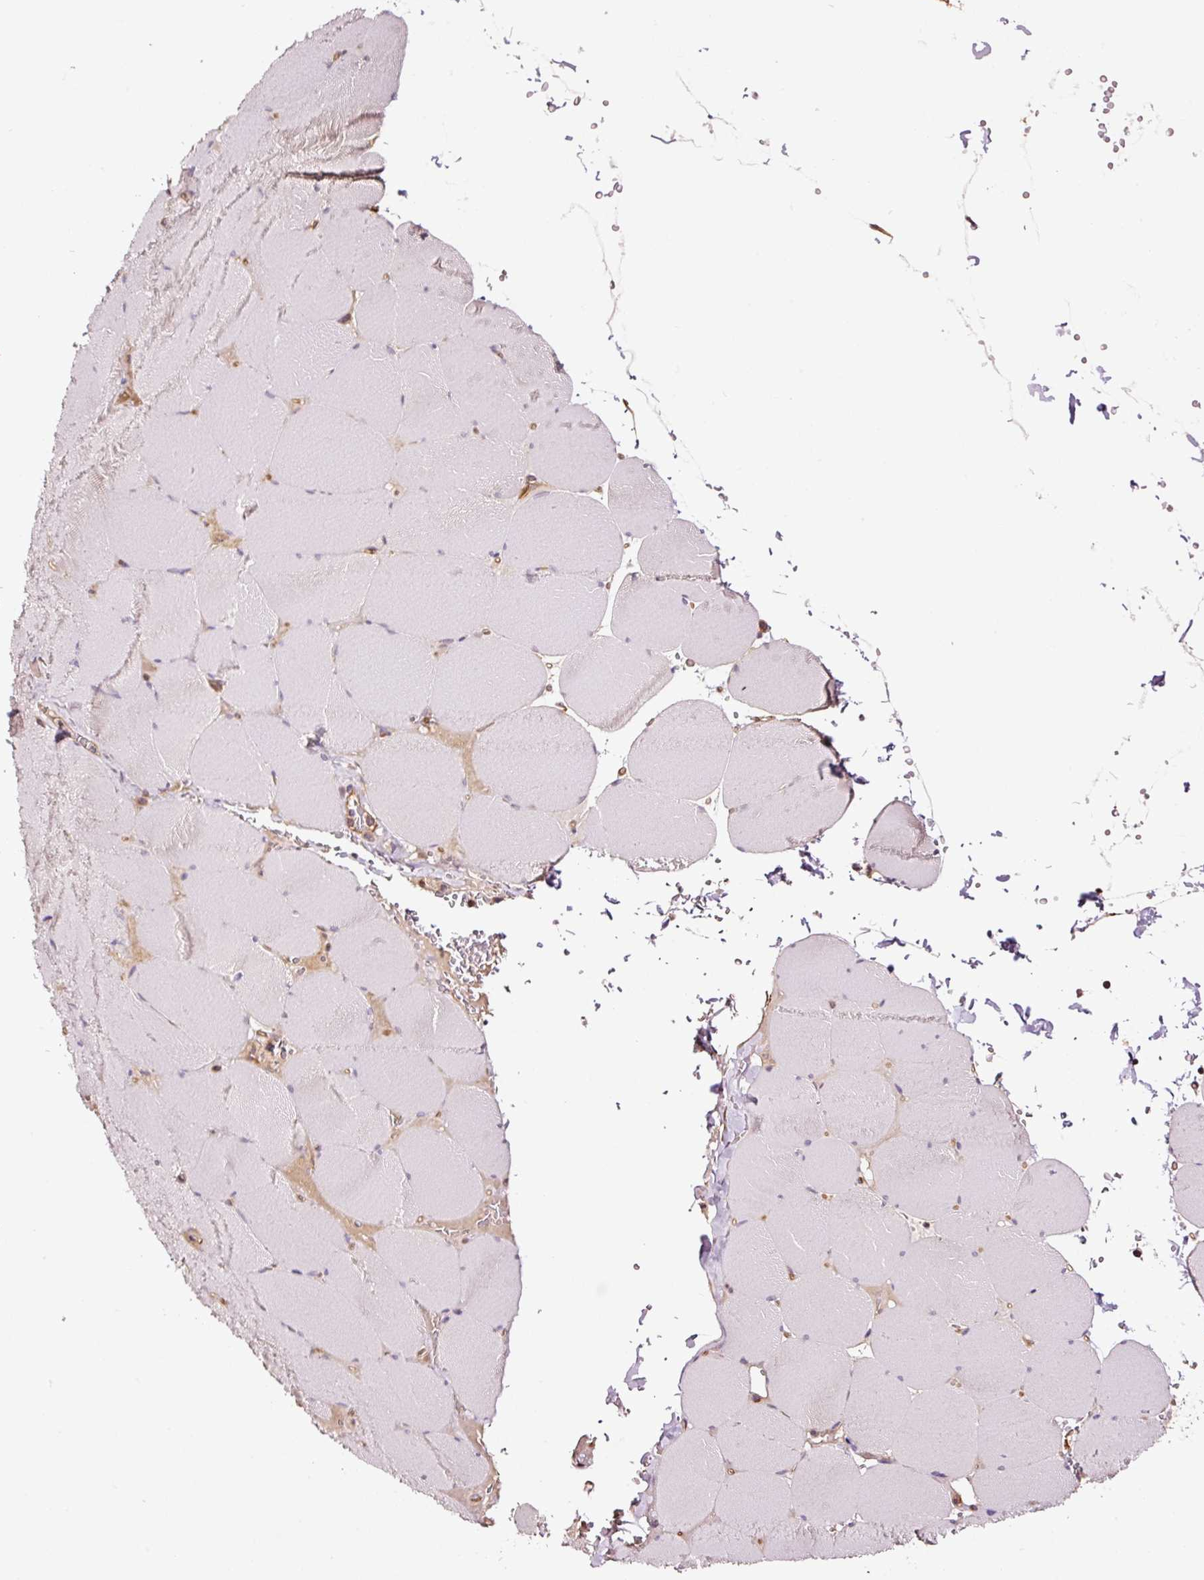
{"staining": {"intensity": "weak", "quantity": "<25%", "location": "cytoplasmic/membranous"}, "tissue": "skeletal muscle", "cell_type": "Myocytes", "image_type": "normal", "snomed": [{"axis": "morphology", "description": "Normal tissue, NOS"}, {"axis": "topography", "description": "Skeletal muscle"}, {"axis": "topography", "description": "Head-Neck"}], "caption": "Immunohistochemistry (IHC) photomicrograph of benign skeletal muscle: human skeletal muscle stained with DAB (3,3'-diaminobenzidine) reveals no significant protein expression in myocytes.", "gene": "METAP1", "patient": {"sex": "male", "age": 66}}